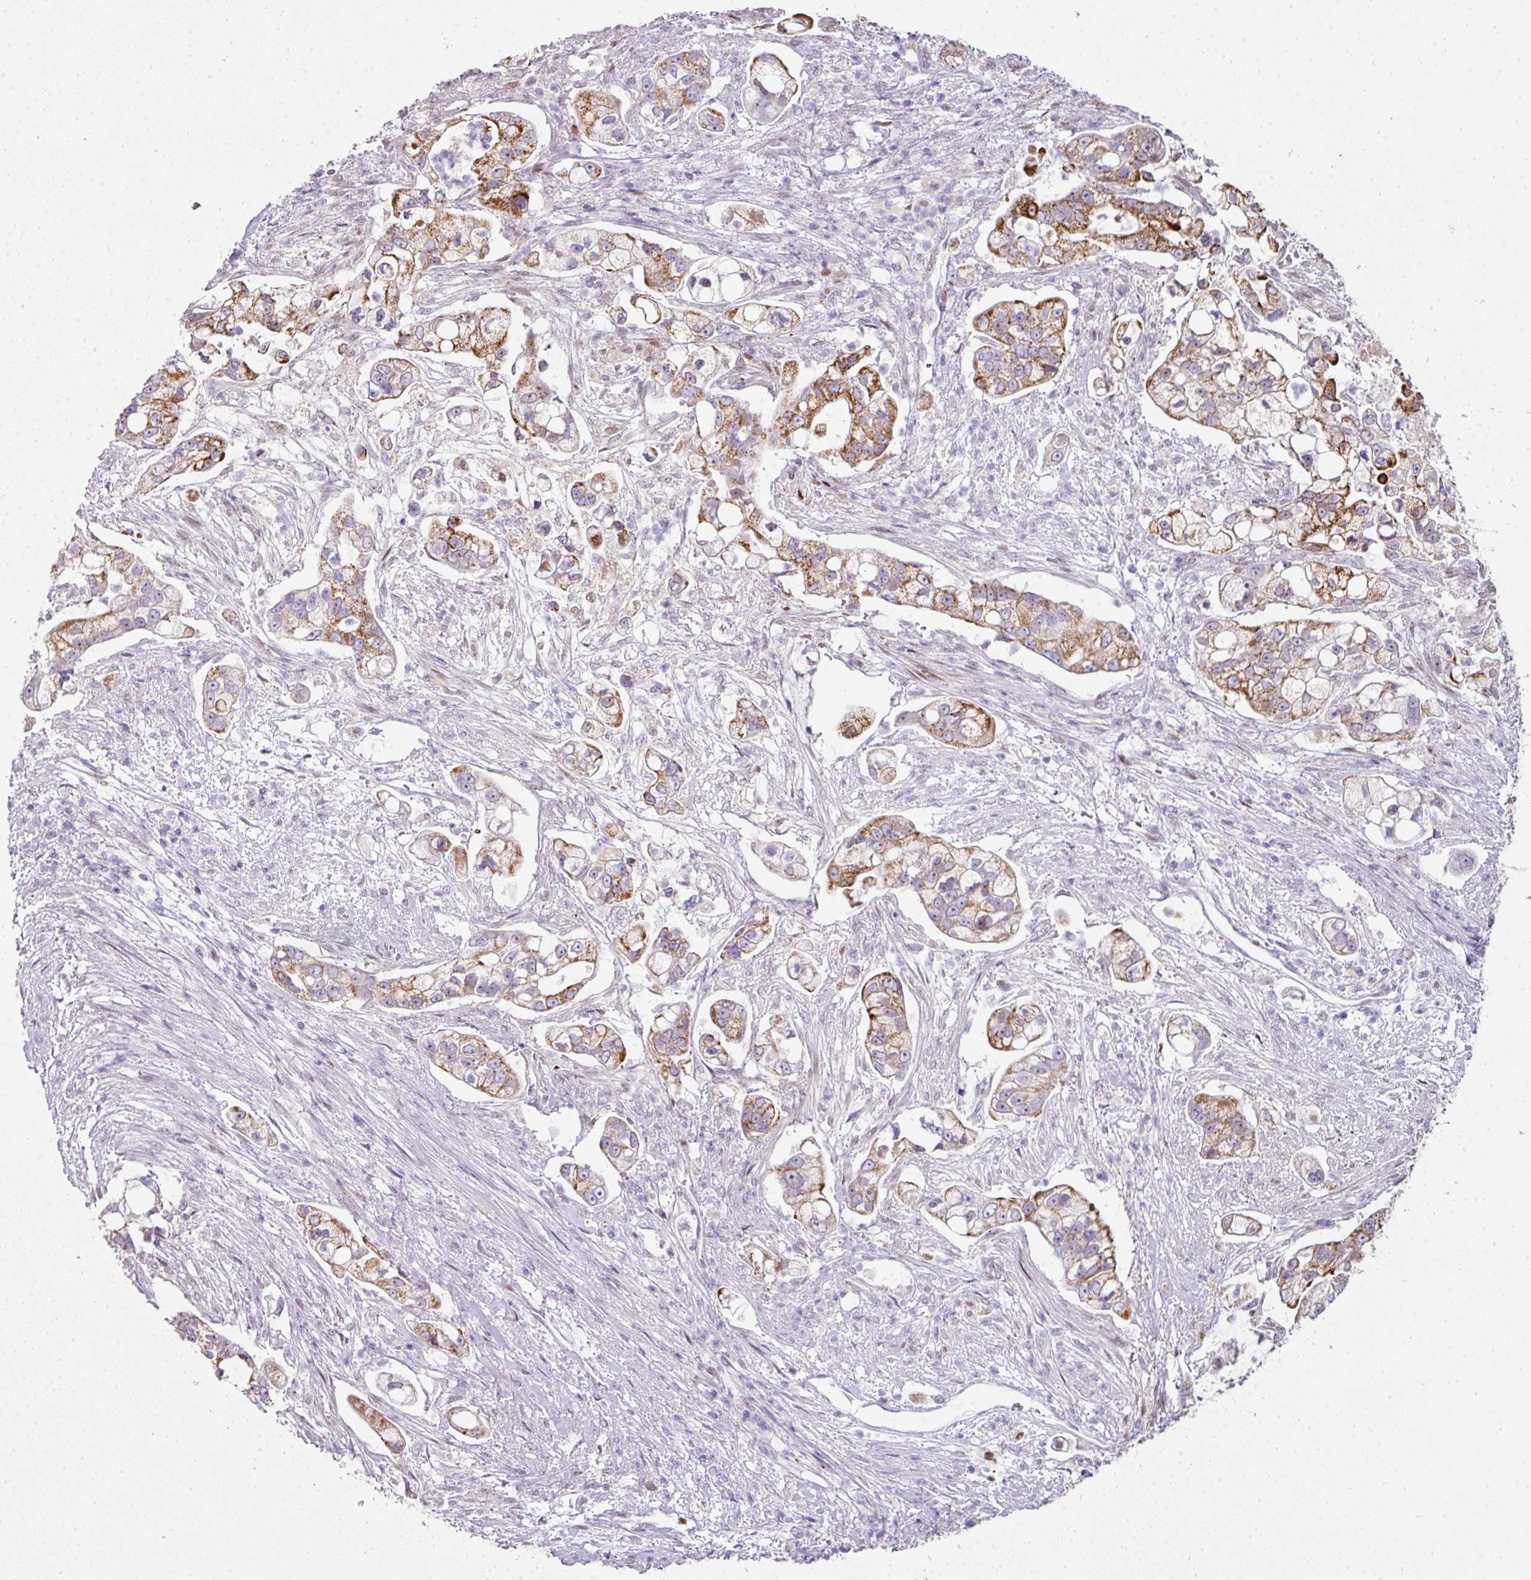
{"staining": {"intensity": "moderate", "quantity": ">75%", "location": "cytoplasmic/membranous"}, "tissue": "pancreatic cancer", "cell_type": "Tumor cells", "image_type": "cancer", "snomed": [{"axis": "morphology", "description": "Adenocarcinoma, NOS"}, {"axis": "topography", "description": "Pancreas"}], "caption": "DAB (3,3'-diaminobenzidine) immunohistochemical staining of pancreatic adenocarcinoma displays moderate cytoplasmic/membranous protein expression in approximately >75% of tumor cells.", "gene": "ANKRD18A", "patient": {"sex": "female", "age": 69}}